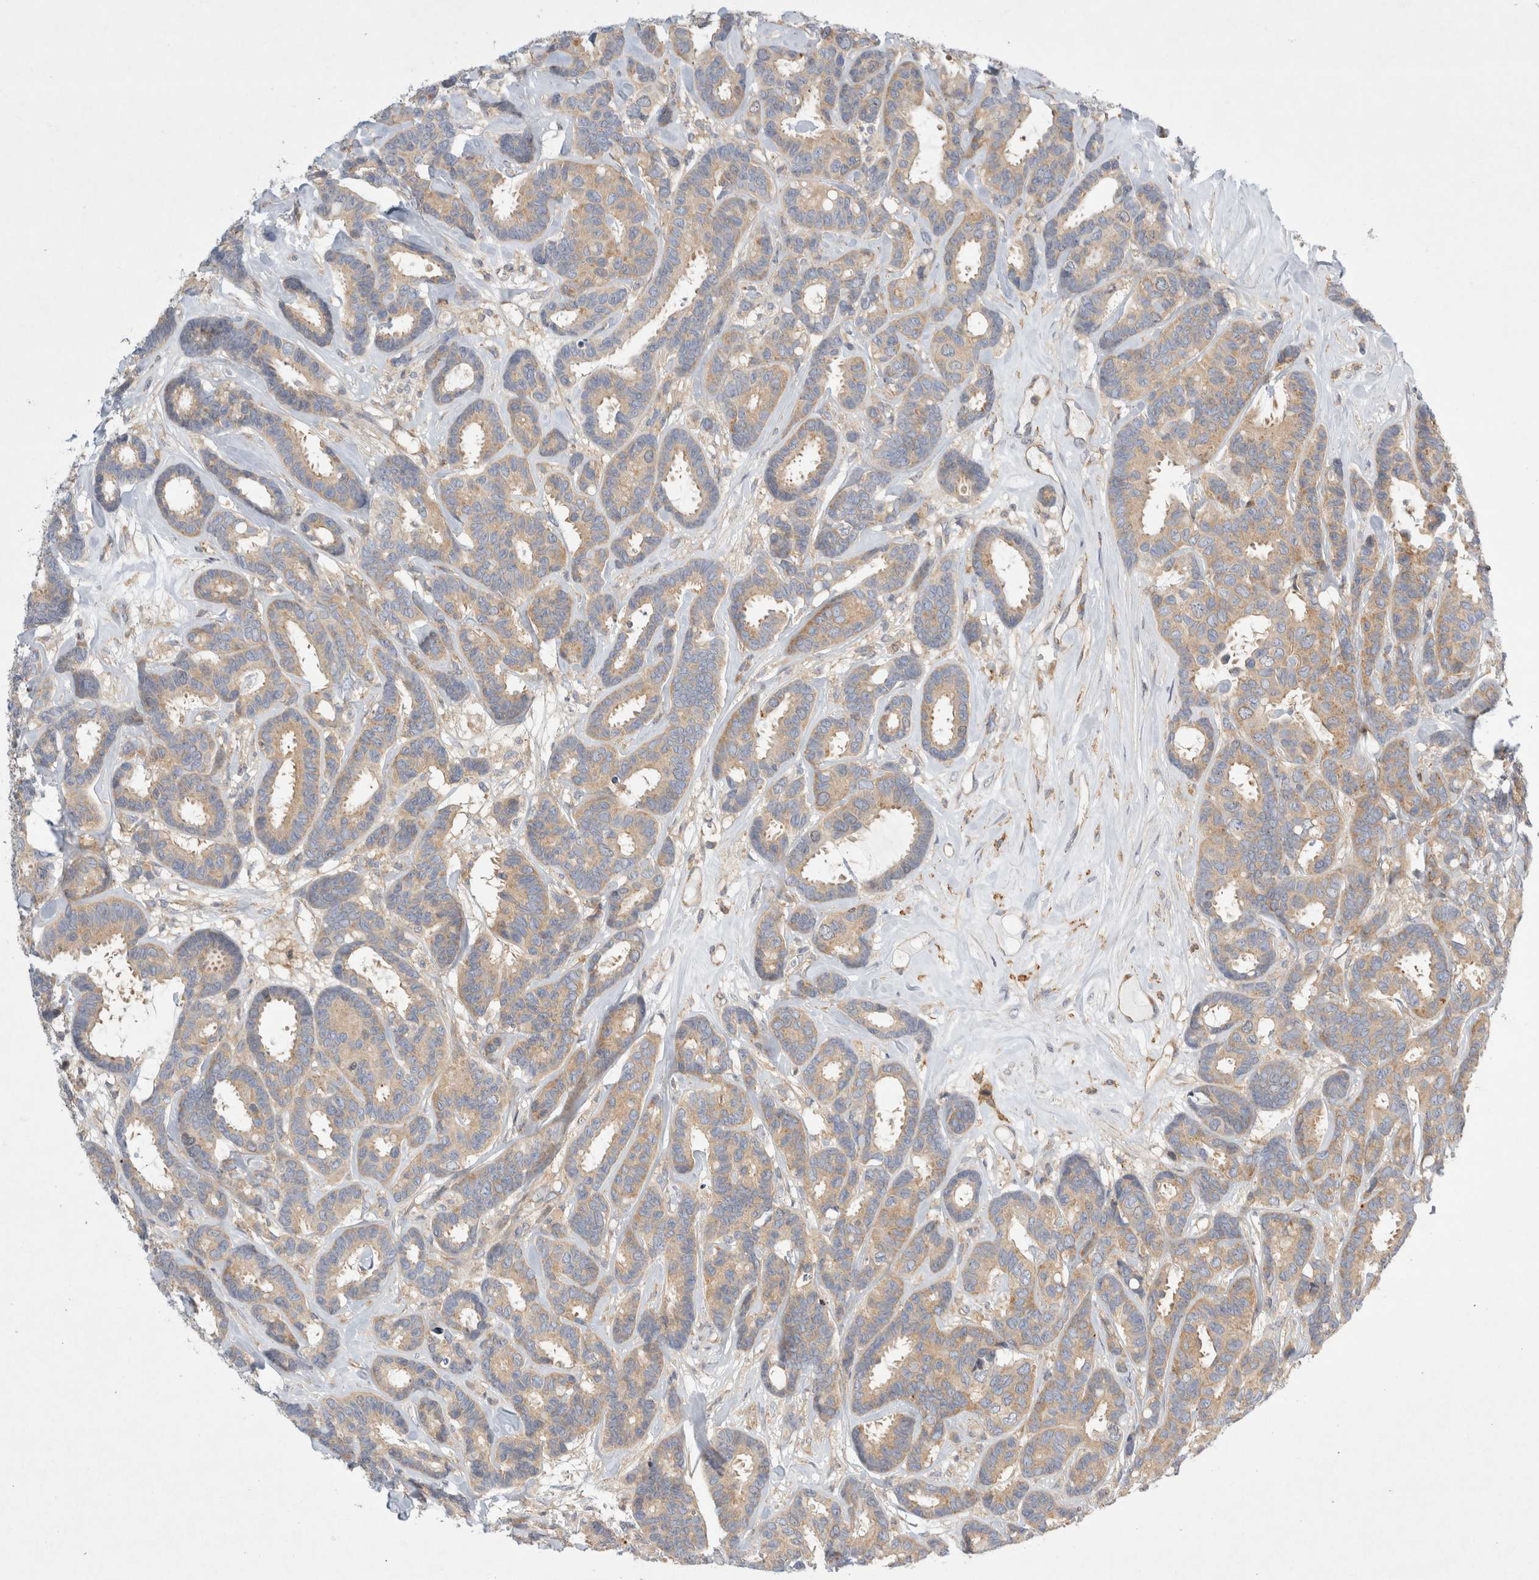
{"staining": {"intensity": "weak", "quantity": ">75%", "location": "cytoplasmic/membranous"}, "tissue": "breast cancer", "cell_type": "Tumor cells", "image_type": "cancer", "snomed": [{"axis": "morphology", "description": "Duct carcinoma"}, {"axis": "topography", "description": "Breast"}], "caption": "This histopathology image exhibits immunohistochemistry (IHC) staining of breast cancer (invasive ductal carcinoma), with low weak cytoplasmic/membranous staining in approximately >75% of tumor cells.", "gene": "CDCA7L", "patient": {"sex": "female", "age": 87}}